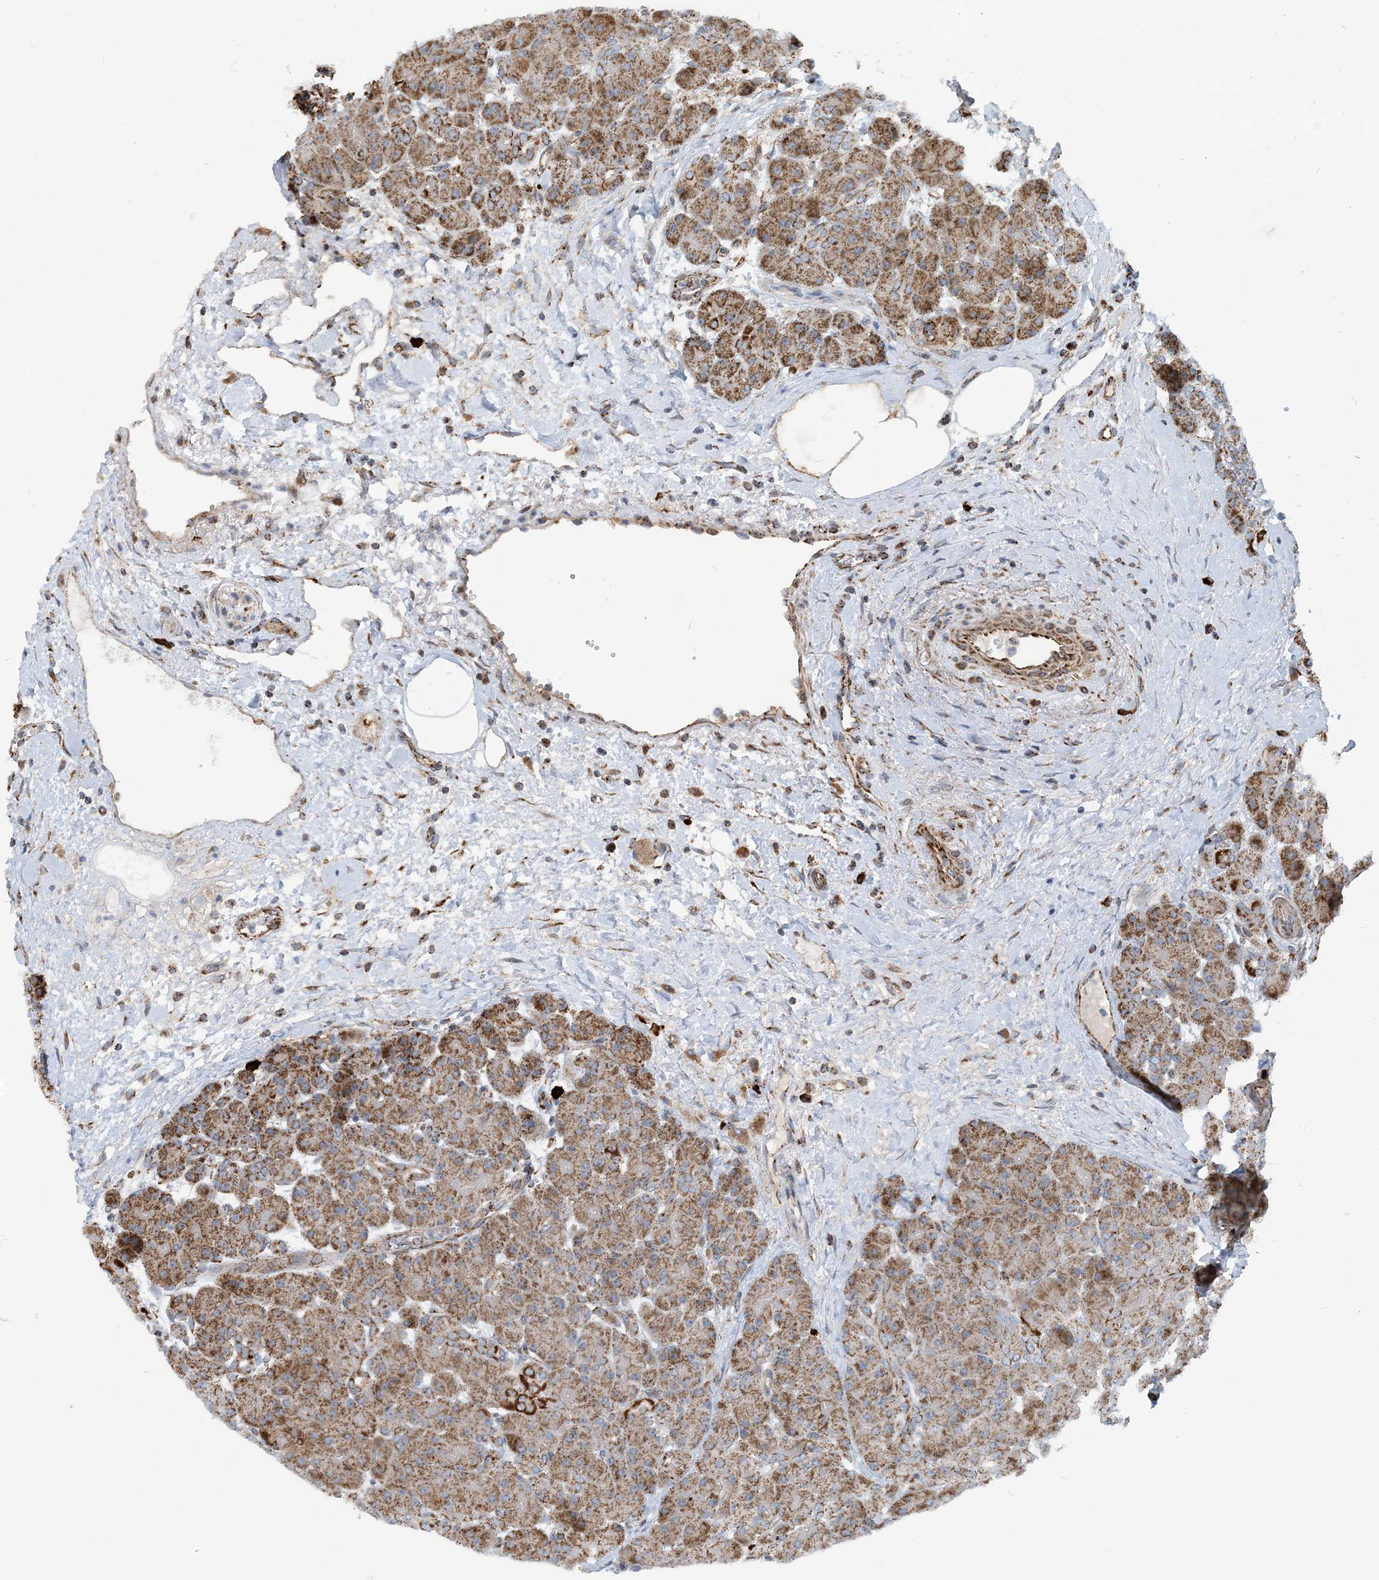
{"staining": {"intensity": "strong", "quantity": ">75%", "location": "cytoplasmic/membranous"}, "tissue": "pancreas", "cell_type": "Exocrine glandular cells", "image_type": "normal", "snomed": [{"axis": "morphology", "description": "Normal tissue, NOS"}, {"axis": "topography", "description": "Pancreas"}], "caption": "This histopathology image demonstrates immunohistochemistry (IHC) staining of unremarkable human pancreas, with high strong cytoplasmic/membranous expression in approximately >75% of exocrine glandular cells.", "gene": "PCDHGA1", "patient": {"sex": "male", "age": 66}}